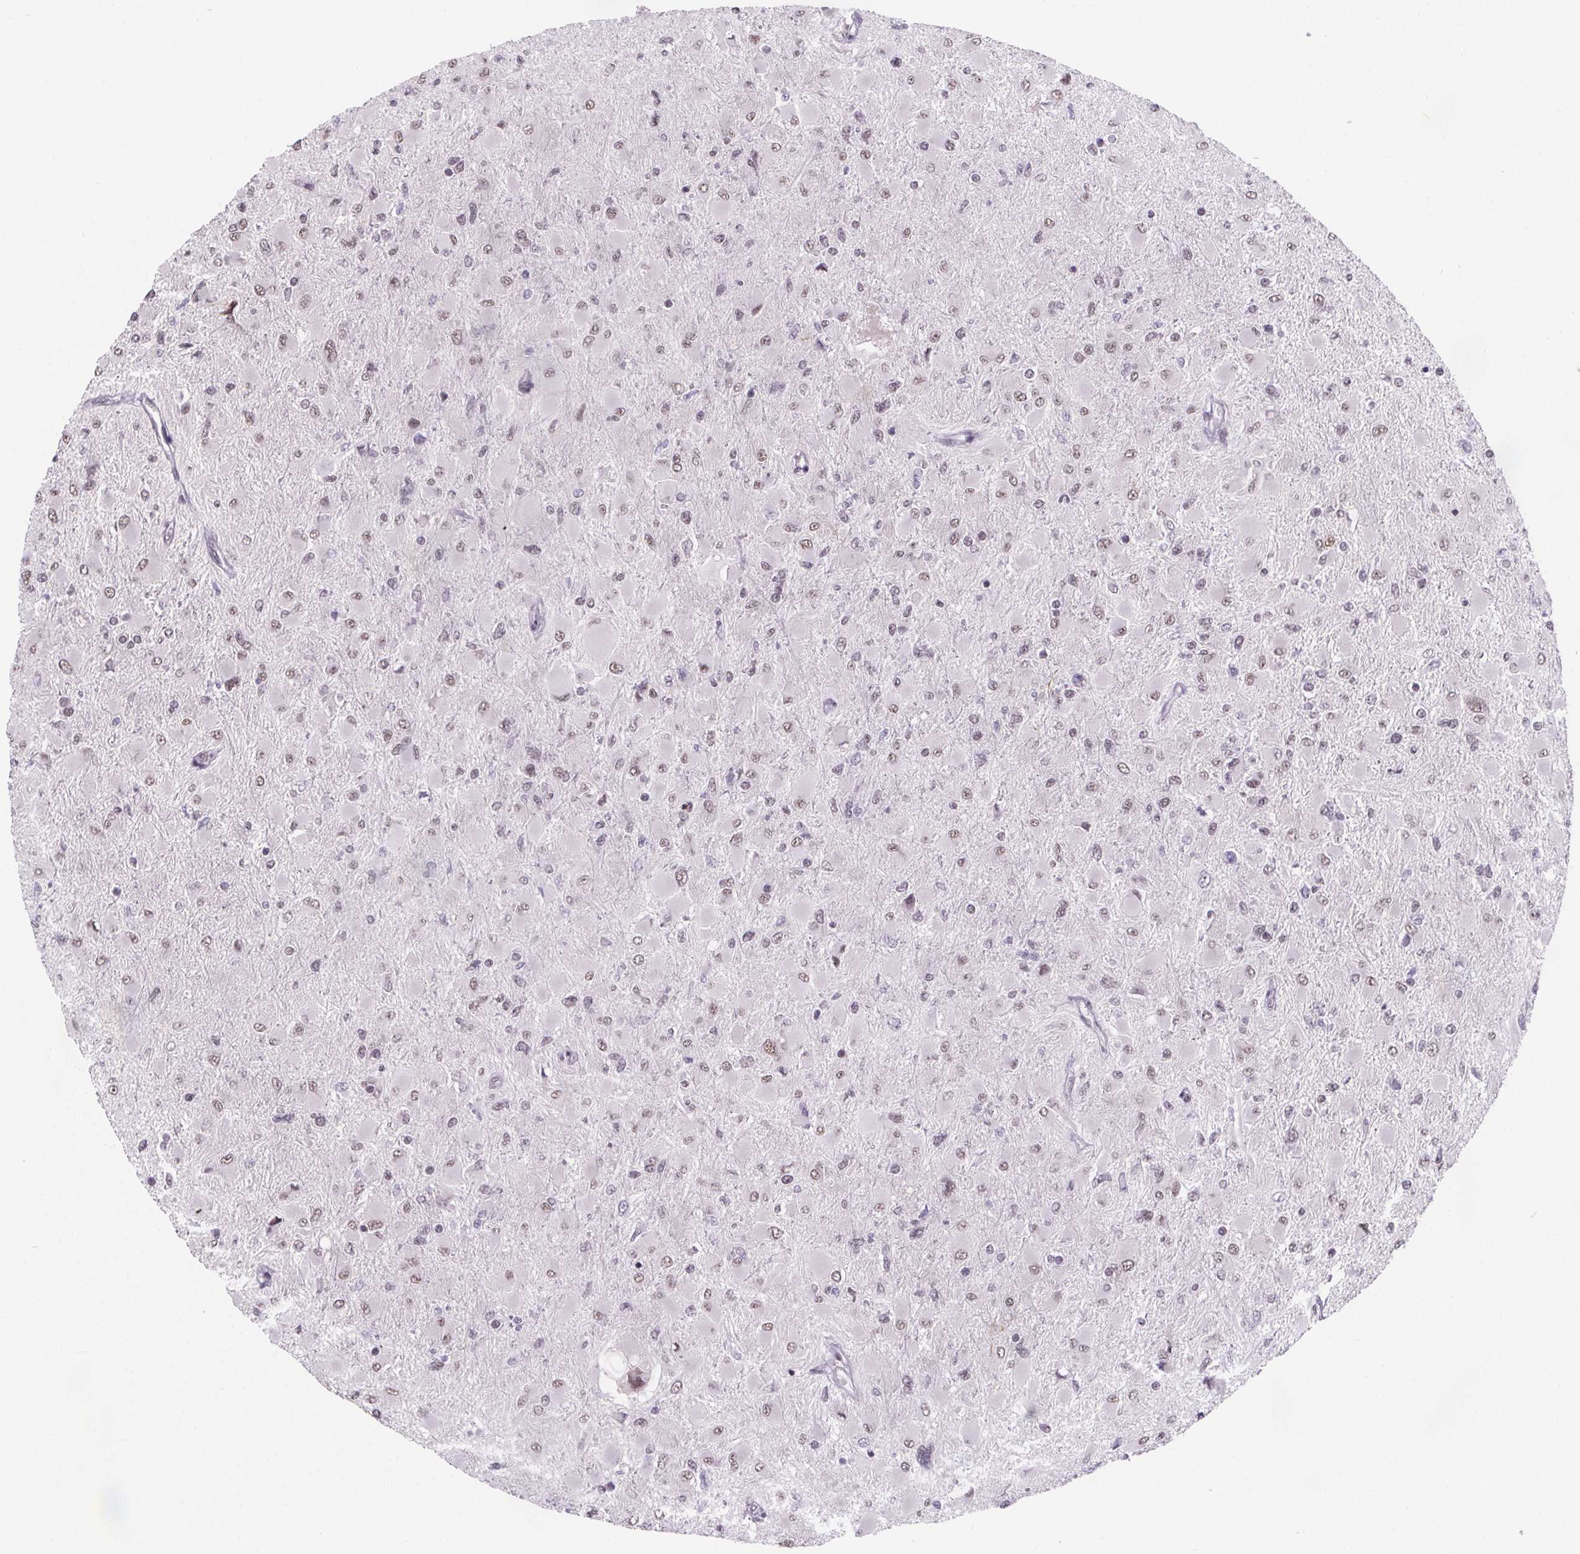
{"staining": {"intensity": "weak", "quantity": ">75%", "location": "nuclear"}, "tissue": "glioma", "cell_type": "Tumor cells", "image_type": "cancer", "snomed": [{"axis": "morphology", "description": "Glioma, malignant, High grade"}, {"axis": "topography", "description": "Cerebral cortex"}], "caption": "Immunohistochemical staining of human glioma reveals low levels of weak nuclear protein expression in approximately >75% of tumor cells. (DAB = brown stain, brightfield microscopy at high magnification).", "gene": "ZNF572", "patient": {"sex": "female", "age": 36}}